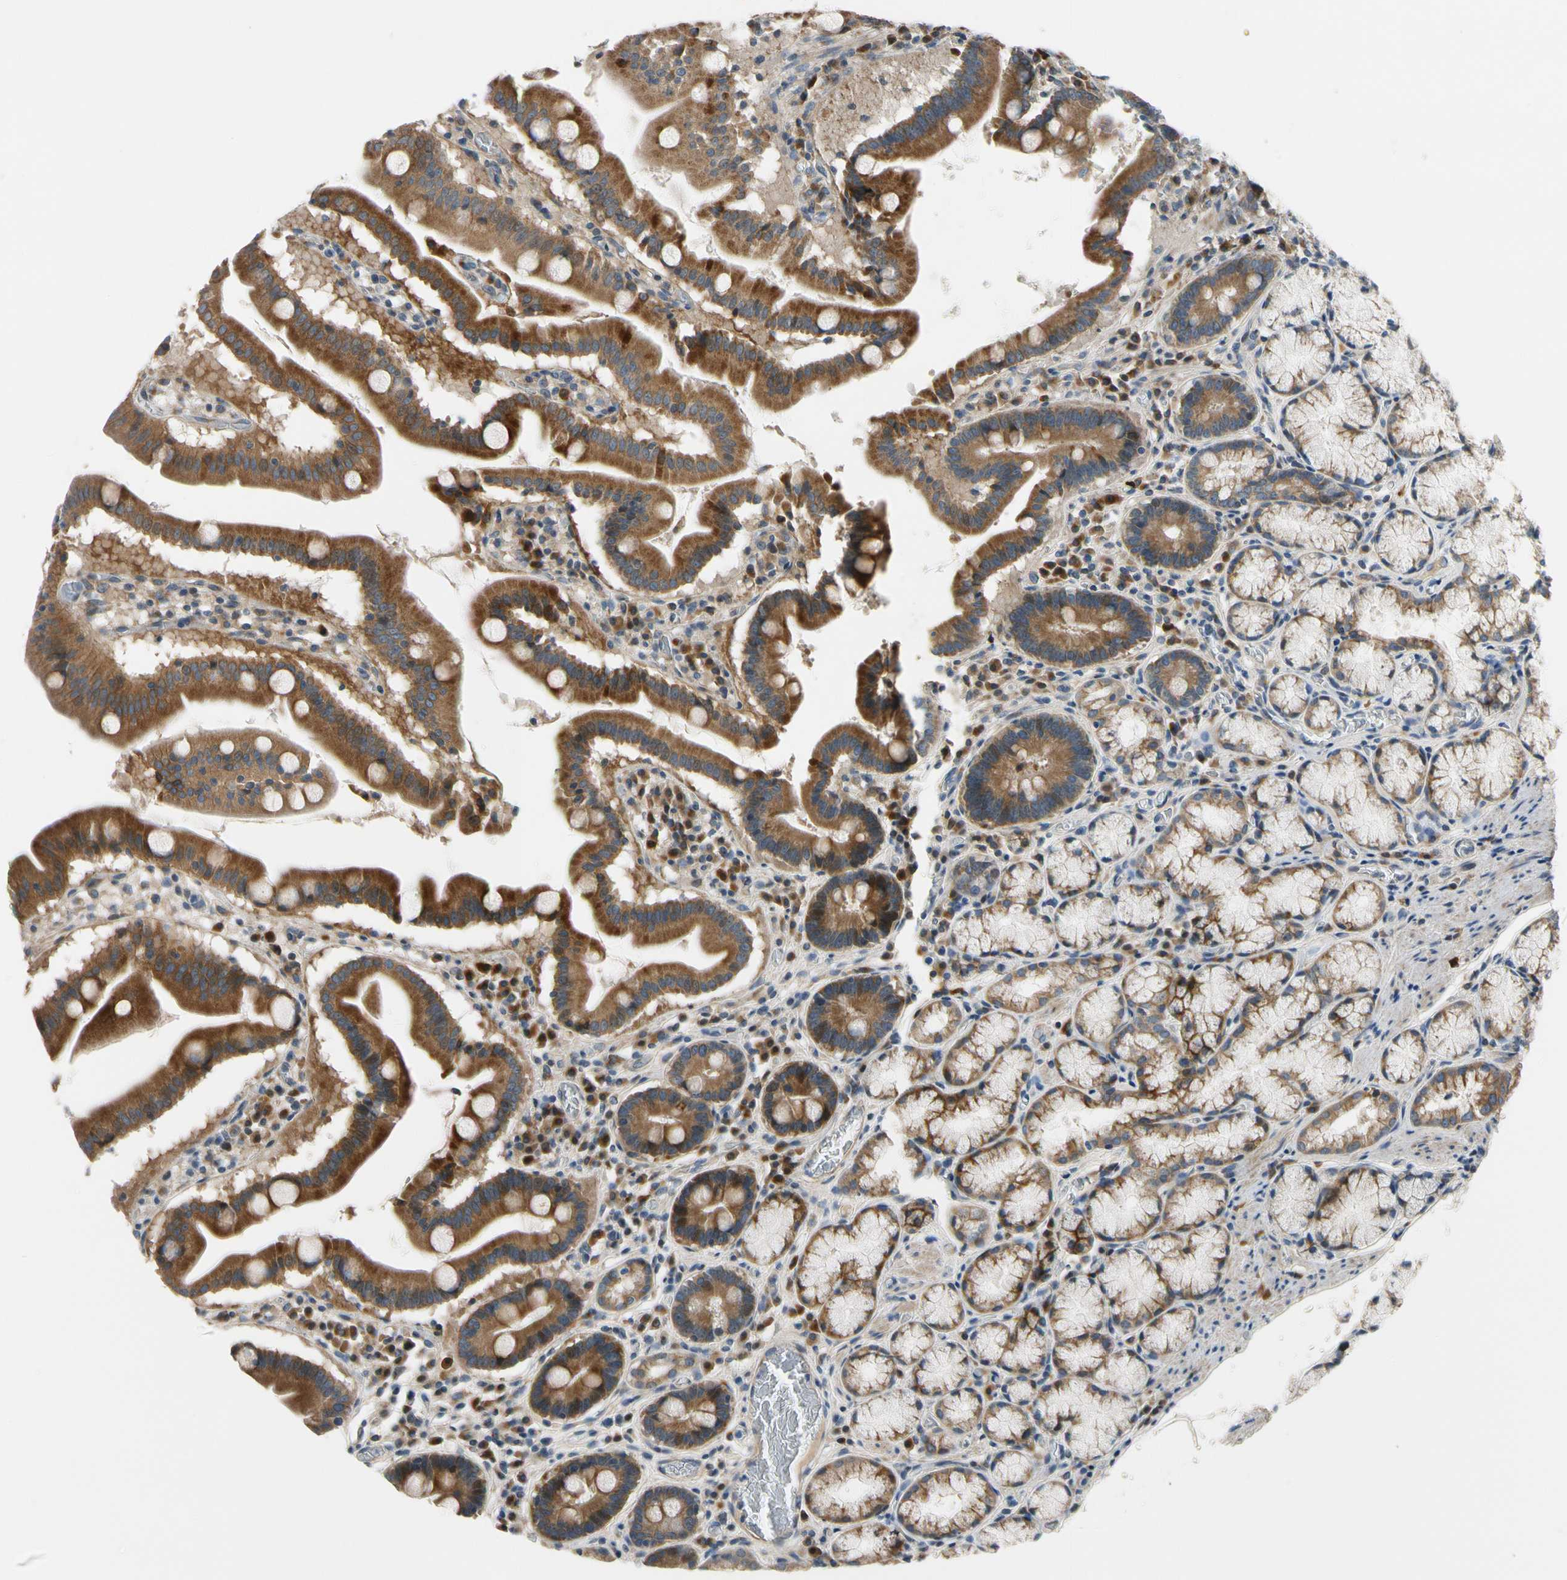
{"staining": {"intensity": "strong", "quantity": ">75%", "location": "cytoplasmic/membranous"}, "tissue": "stomach", "cell_type": "Glandular cells", "image_type": "normal", "snomed": [{"axis": "morphology", "description": "Normal tissue, NOS"}, {"axis": "topography", "description": "Stomach, lower"}], "caption": "Stomach stained with immunohistochemistry (IHC) exhibits strong cytoplasmic/membranous expression in approximately >75% of glandular cells. (Stains: DAB (3,3'-diaminobenzidine) in brown, nuclei in blue, Microscopy: brightfield microscopy at high magnification).", "gene": "MST1R", "patient": {"sex": "male", "age": 56}}